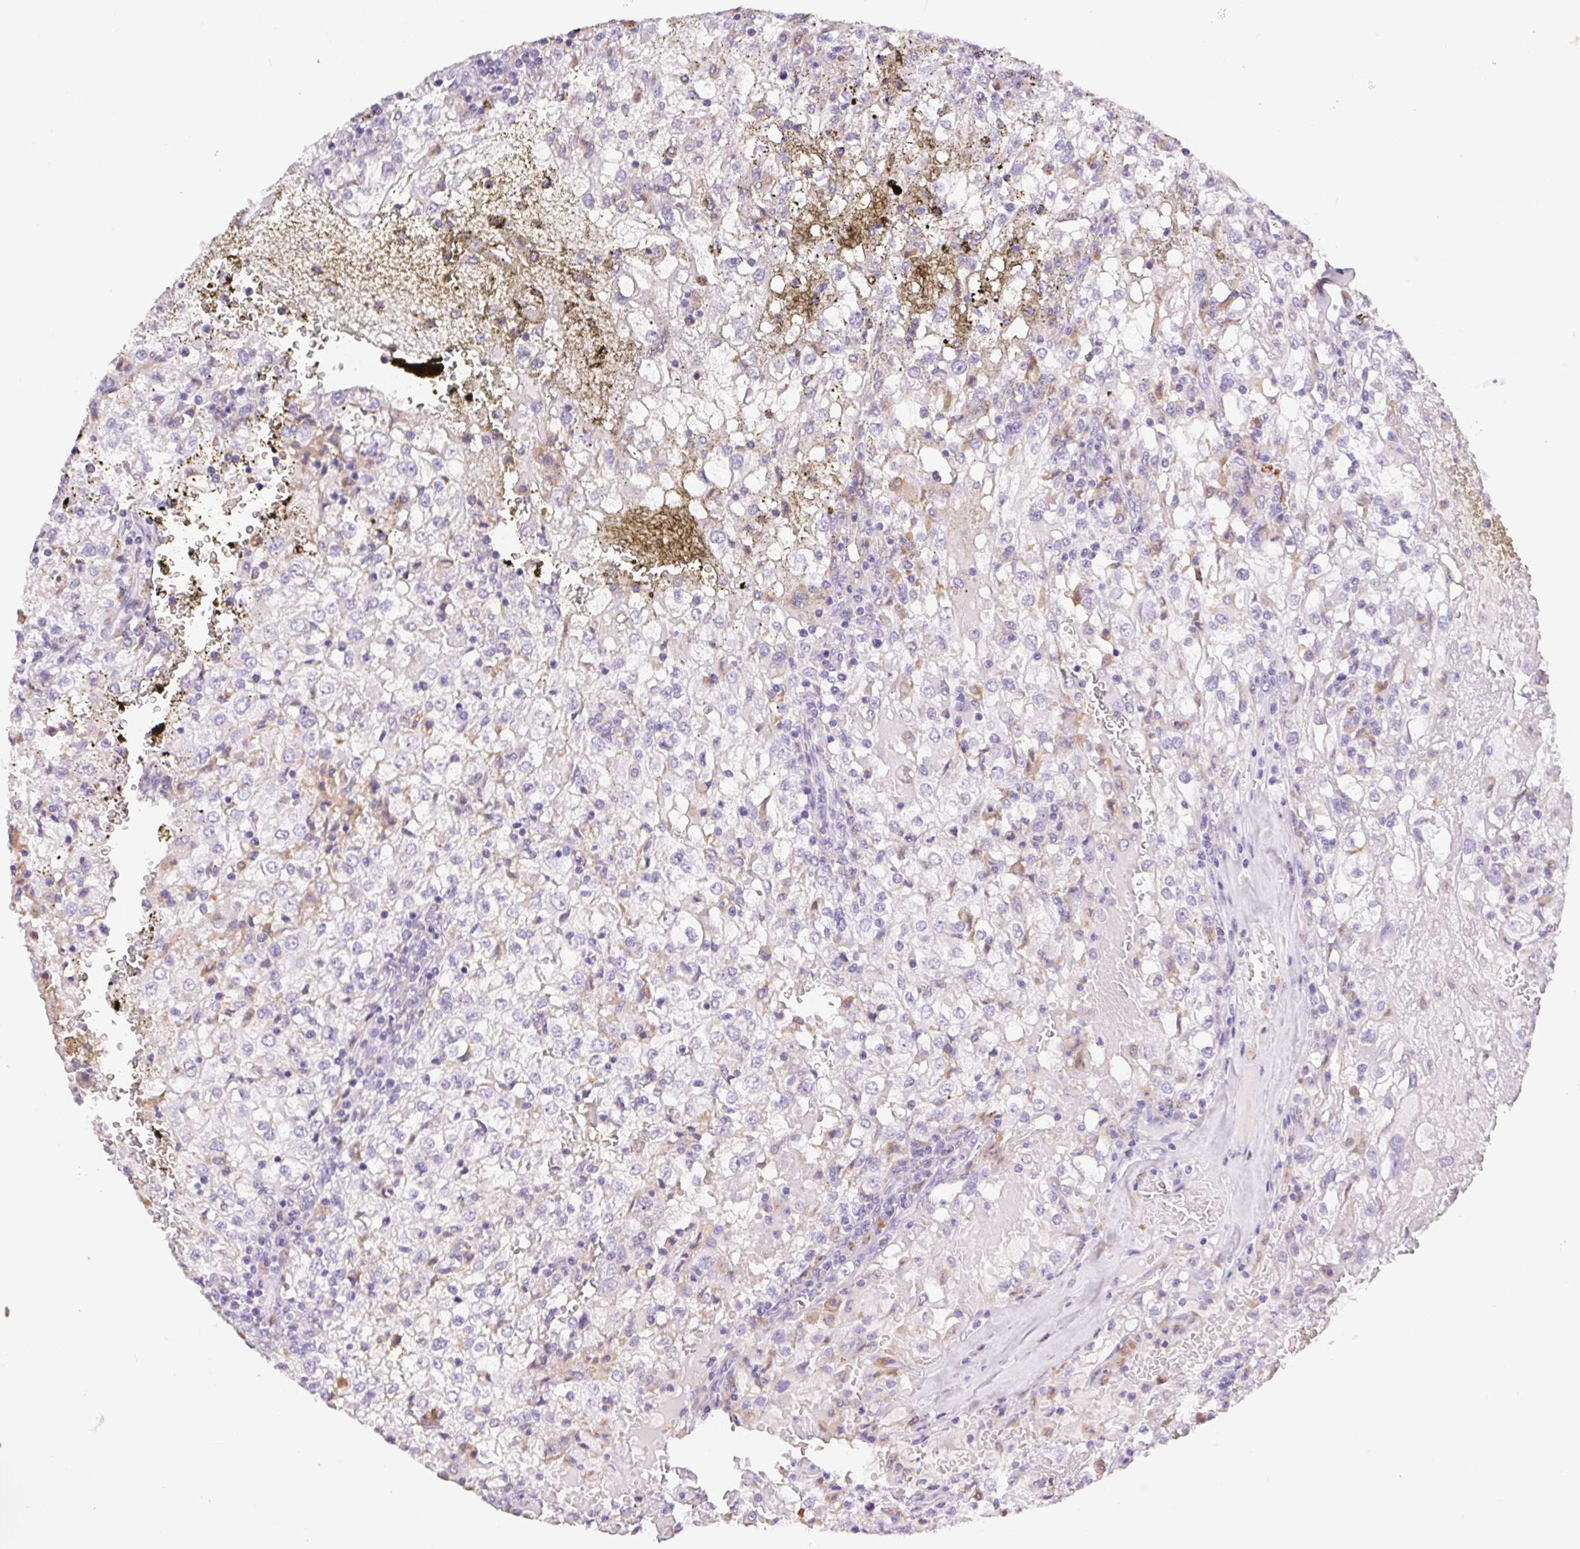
{"staining": {"intensity": "negative", "quantity": "none", "location": "none"}, "tissue": "renal cancer", "cell_type": "Tumor cells", "image_type": "cancer", "snomed": [{"axis": "morphology", "description": "Adenocarcinoma, NOS"}, {"axis": "topography", "description": "Kidney"}], "caption": "This is an immunohistochemistry histopathology image of human renal cancer (adenocarcinoma). There is no staining in tumor cells.", "gene": "PNLIPRP3", "patient": {"sex": "female", "age": 74}}